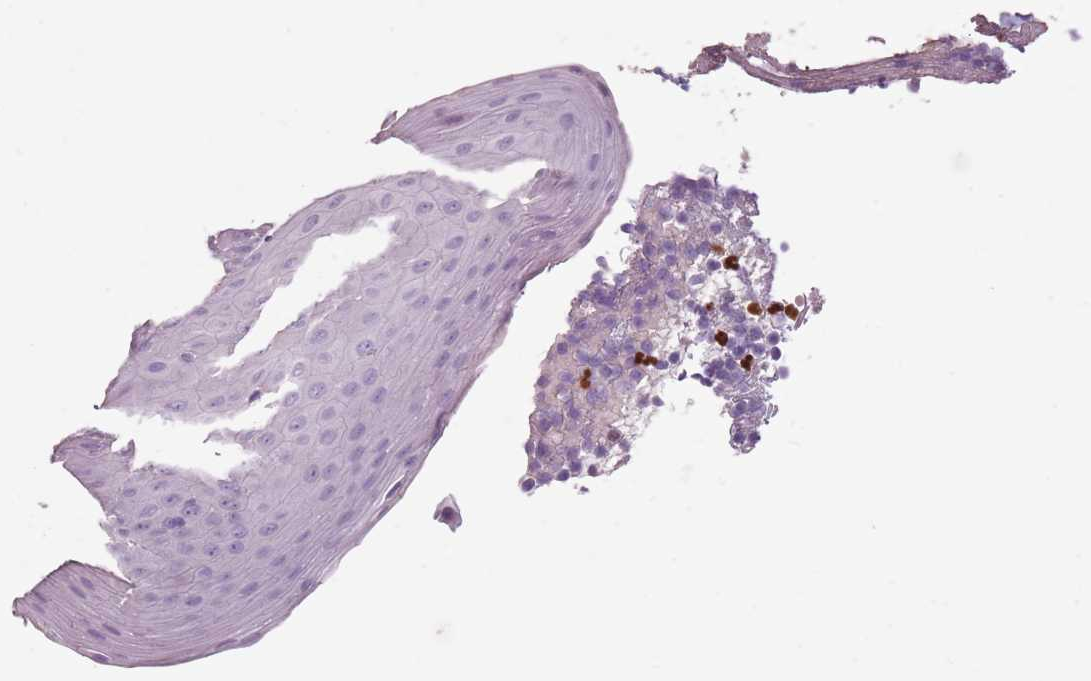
{"staining": {"intensity": "negative", "quantity": "none", "location": "none"}, "tissue": "tonsil", "cell_type": "Germinal center cells", "image_type": "normal", "snomed": [{"axis": "morphology", "description": "Normal tissue, NOS"}, {"axis": "topography", "description": "Tonsil"}], "caption": "Immunohistochemistry (IHC) image of benign tonsil stained for a protein (brown), which shows no staining in germinal center cells.", "gene": "CELF6", "patient": {"sex": "female", "age": 19}}